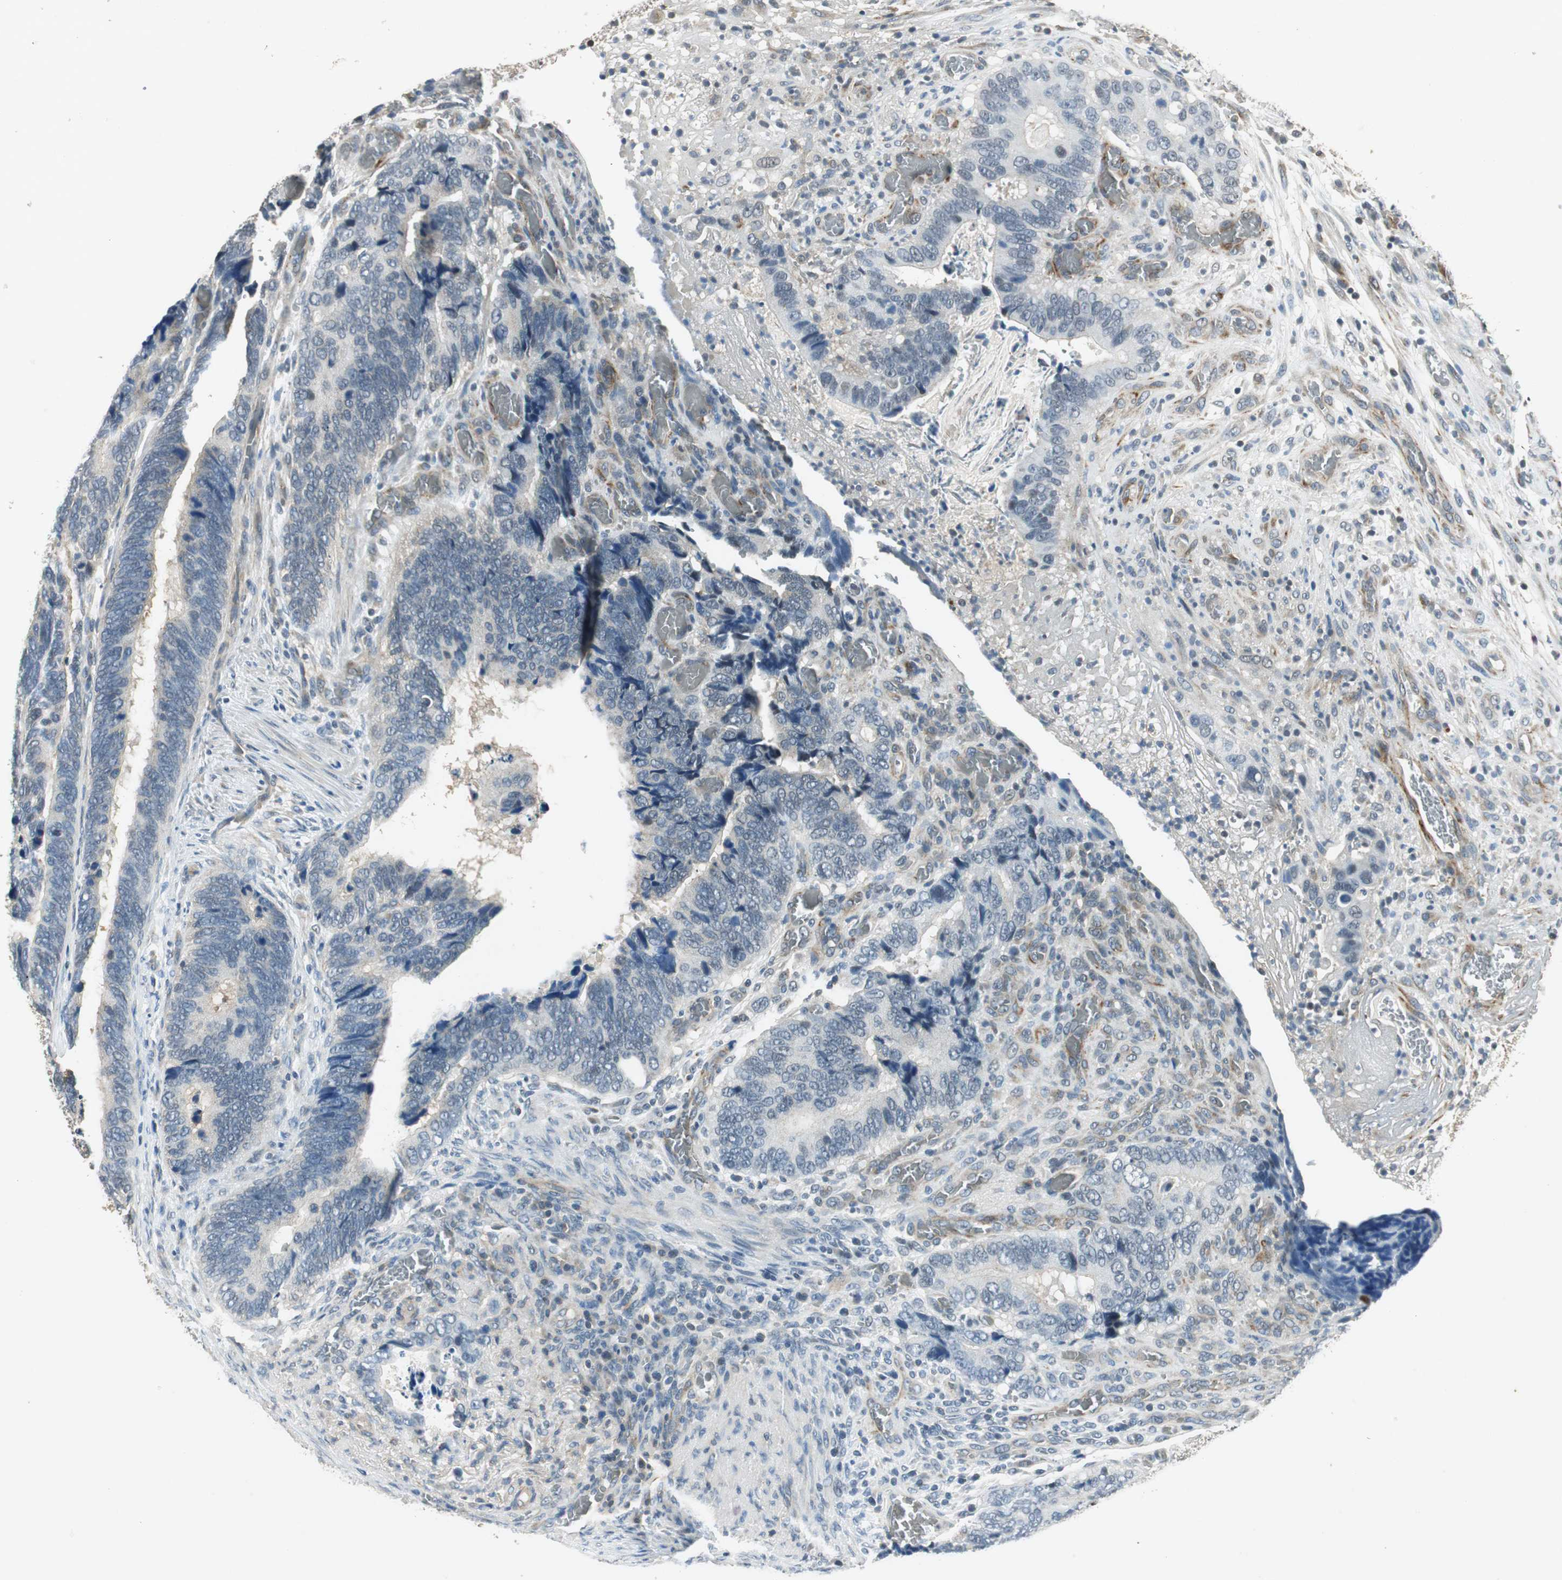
{"staining": {"intensity": "weak", "quantity": "<25%", "location": "cytoplasmic/membranous"}, "tissue": "colorectal cancer", "cell_type": "Tumor cells", "image_type": "cancer", "snomed": [{"axis": "morphology", "description": "Adenocarcinoma, NOS"}, {"axis": "topography", "description": "Colon"}], "caption": "Colorectal cancer (adenocarcinoma) was stained to show a protein in brown. There is no significant positivity in tumor cells.", "gene": "PSMB4", "patient": {"sex": "male", "age": 72}}